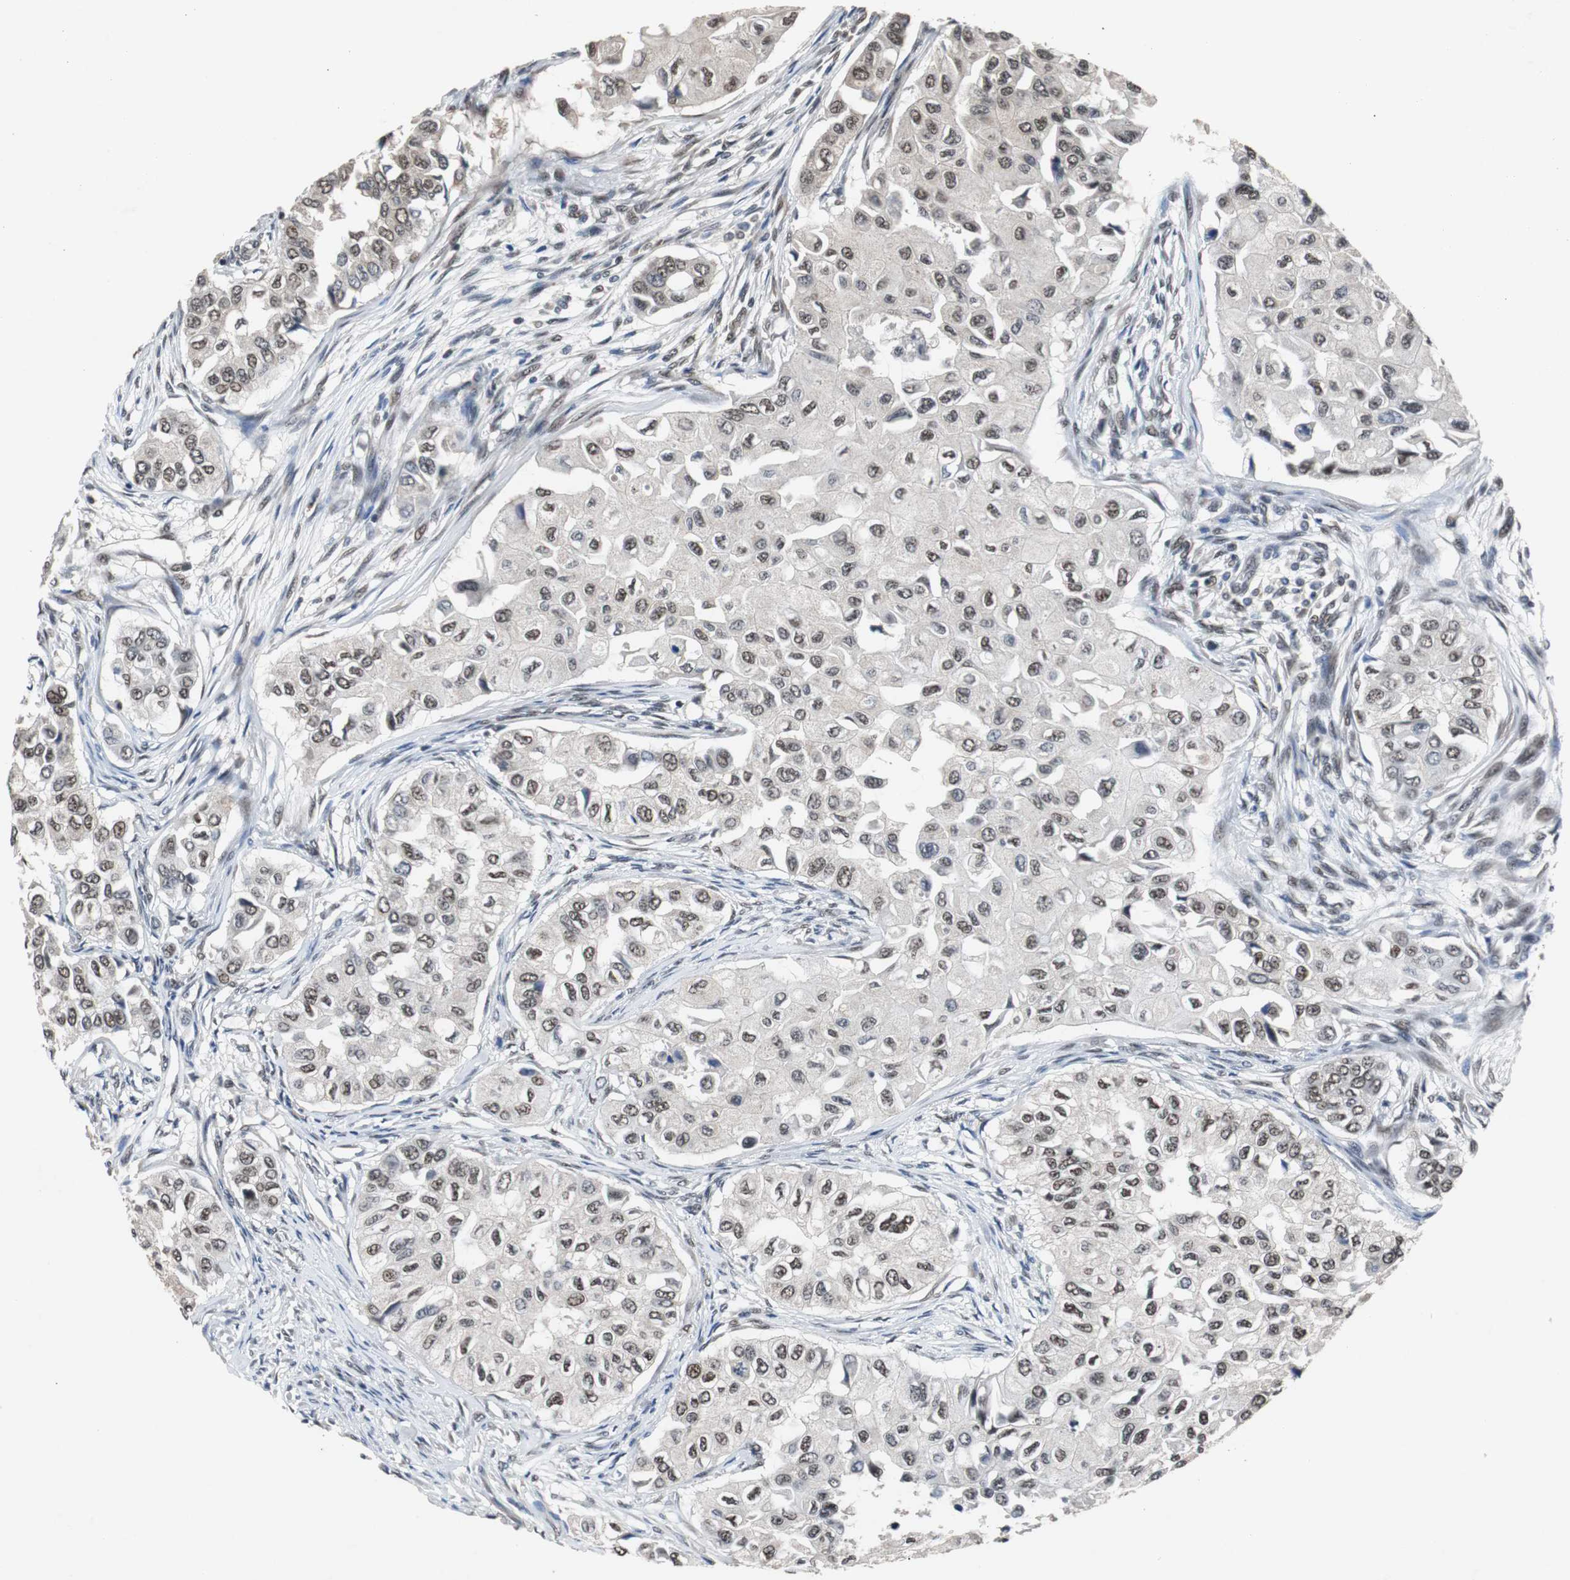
{"staining": {"intensity": "weak", "quantity": "<25%", "location": "nuclear"}, "tissue": "breast cancer", "cell_type": "Tumor cells", "image_type": "cancer", "snomed": [{"axis": "morphology", "description": "Normal tissue, NOS"}, {"axis": "morphology", "description": "Duct carcinoma"}, {"axis": "topography", "description": "Breast"}], "caption": "This micrograph is of breast intraductal carcinoma stained with immunohistochemistry (IHC) to label a protein in brown with the nuclei are counter-stained blue. There is no positivity in tumor cells.", "gene": "USP28", "patient": {"sex": "female", "age": 49}}